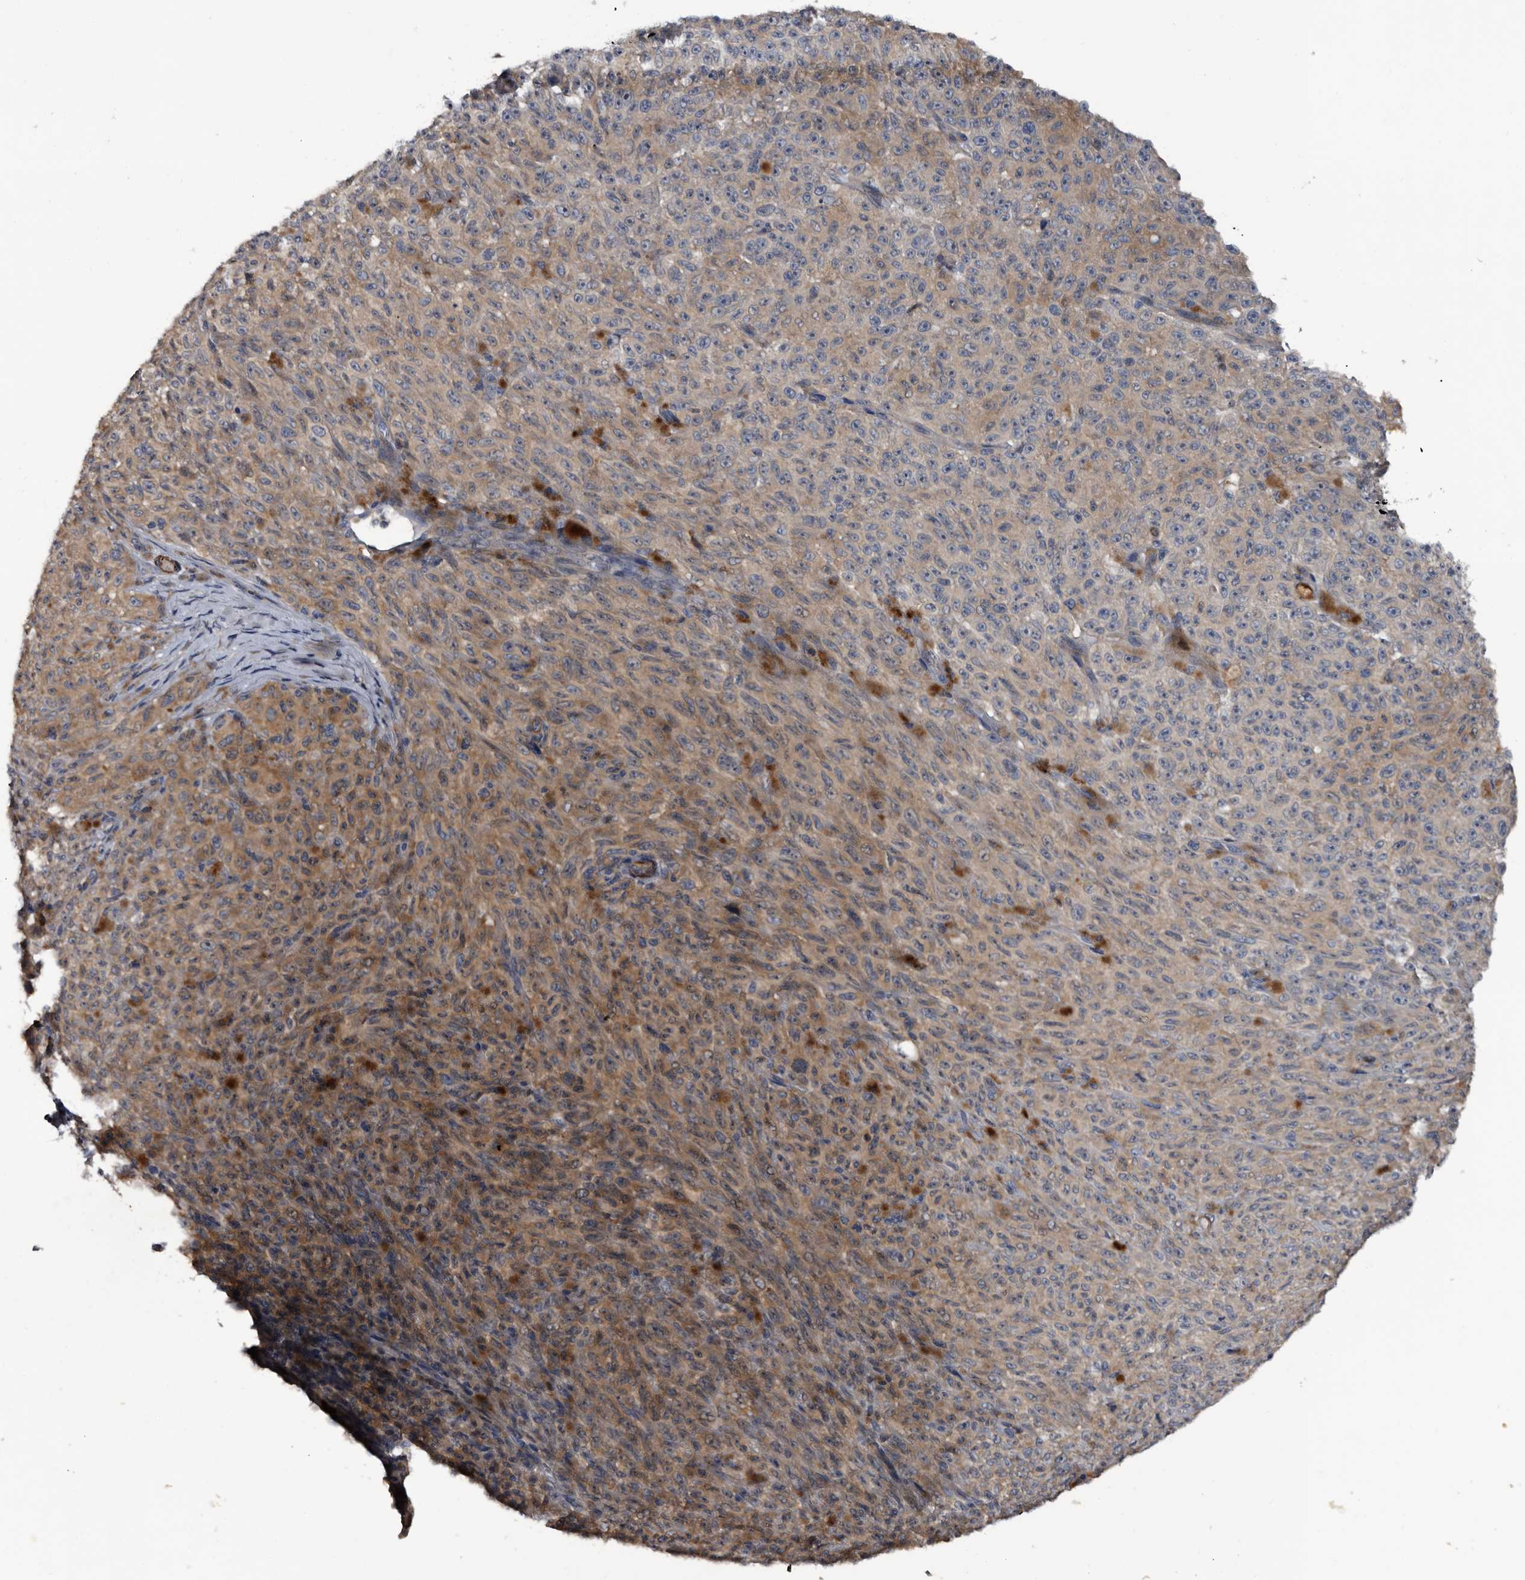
{"staining": {"intensity": "weak", "quantity": "25%-75%", "location": "cytoplasmic/membranous"}, "tissue": "melanoma", "cell_type": "Tumor cells", "image_type": "cancer", "snomed": [{"axis": "morphology", "description": "Malignant melanoma, NOS"}, {"axis": "topography", "description": "Skin"}], "caption": "A photomicrograph showing weak cytoplasmic/membranous expression in approximately 25%-75% of tumor cells in malignant melanoma, as visualized by brown immunohistochemical staining.", "gene": "IARS1", "patient": {"sex": "female", "age": 82}}